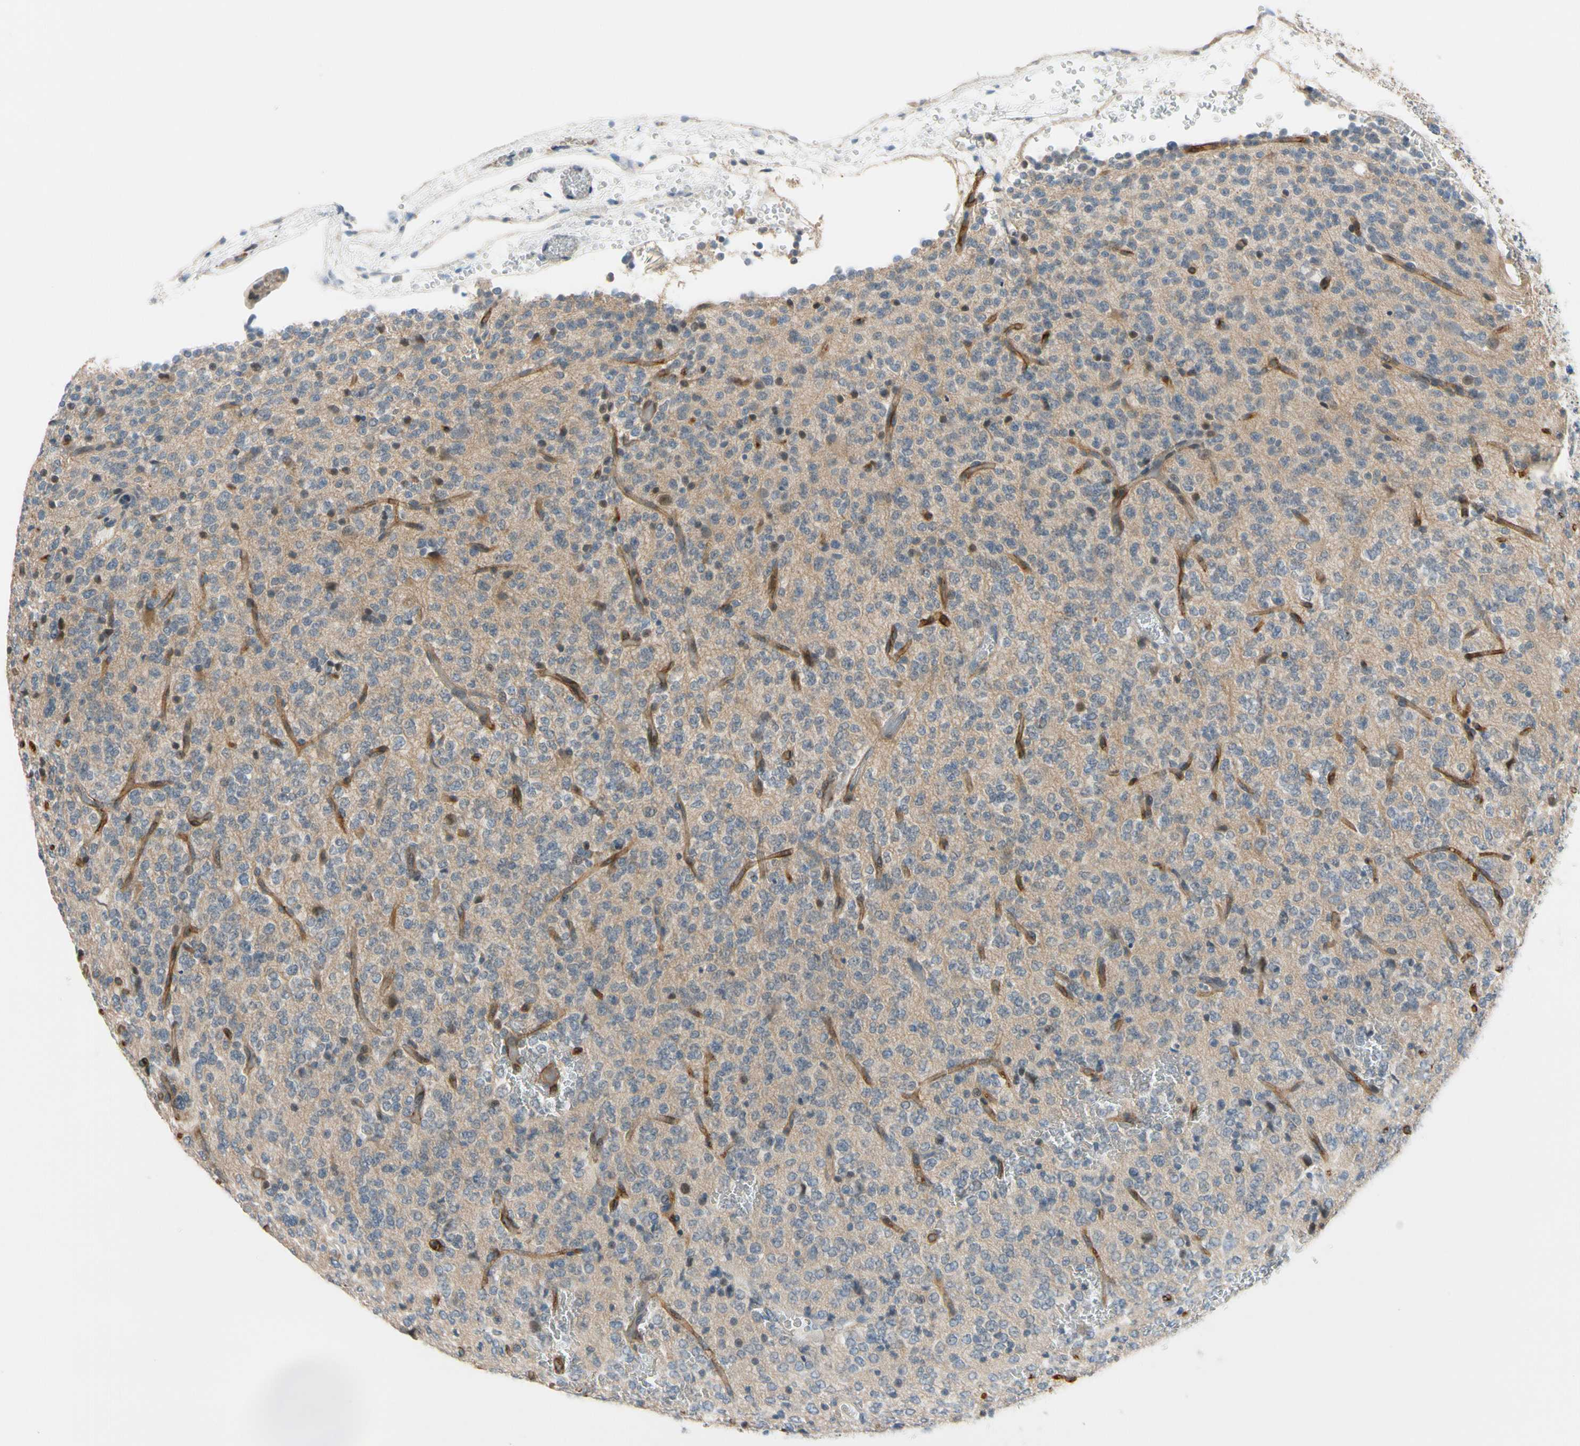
{"staining": {"intensity": "negative", "quantity": "none", "location": "none"}, "tissue": "glioma", "cell_type": "Tumor cells", "image_type": "cancer", "snomed": [{"axis": "morphology", "description": "Glioma, malignant, Low grade"}, {"axis": "topography", "description": "Brain"}], "caption": "High power microscopy image of an IHC image of glioma, revealing no significant staining in tumor cells.", "gene": "CFAP36", "patient": {"sex": "male", "age": 38}}